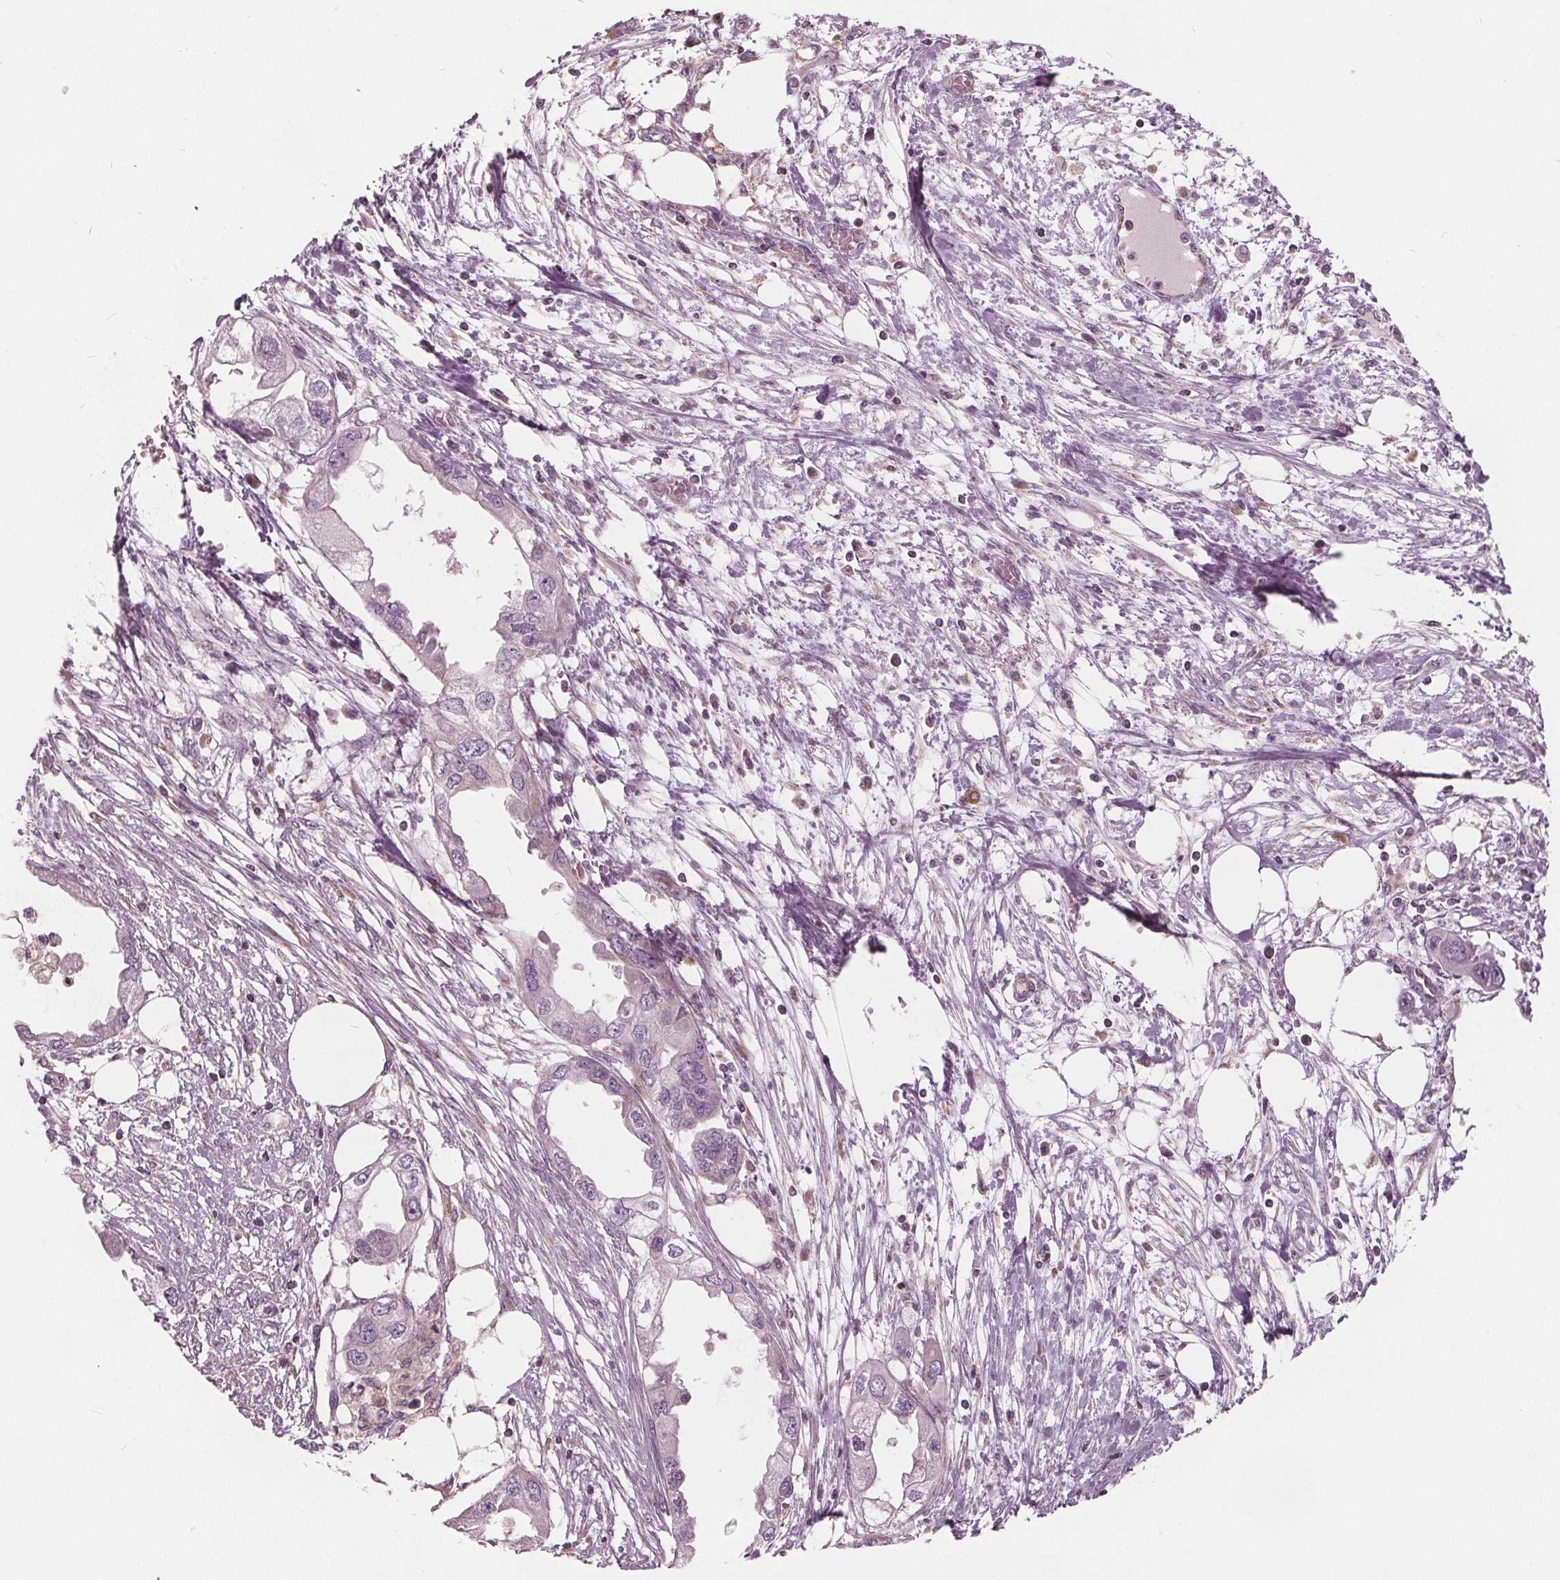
{"staining": {"intensity": "negative", "quantity": "none", "location": "none"}, "tissue": "endometrial cancer", "cell_type": "Tumor cells", "image_type": "cancer", "snomed": [{"axis": "morphology", "description": "Adenocarcinoma, NOS"}, {"axis": "morphology", "description": "Adenocarcinoma, metastatic, NOS"}, {"axis": "topography", "description": "Adipose tissue"}, {"axis": "topography", "description": "Endometrium"}], "caption": "There is no significant positivity in tumor cells of metastatic adenocarcinoma (endometrial).", "gene": "ECI2", "patient": {"sex": "female", "age": 67}}